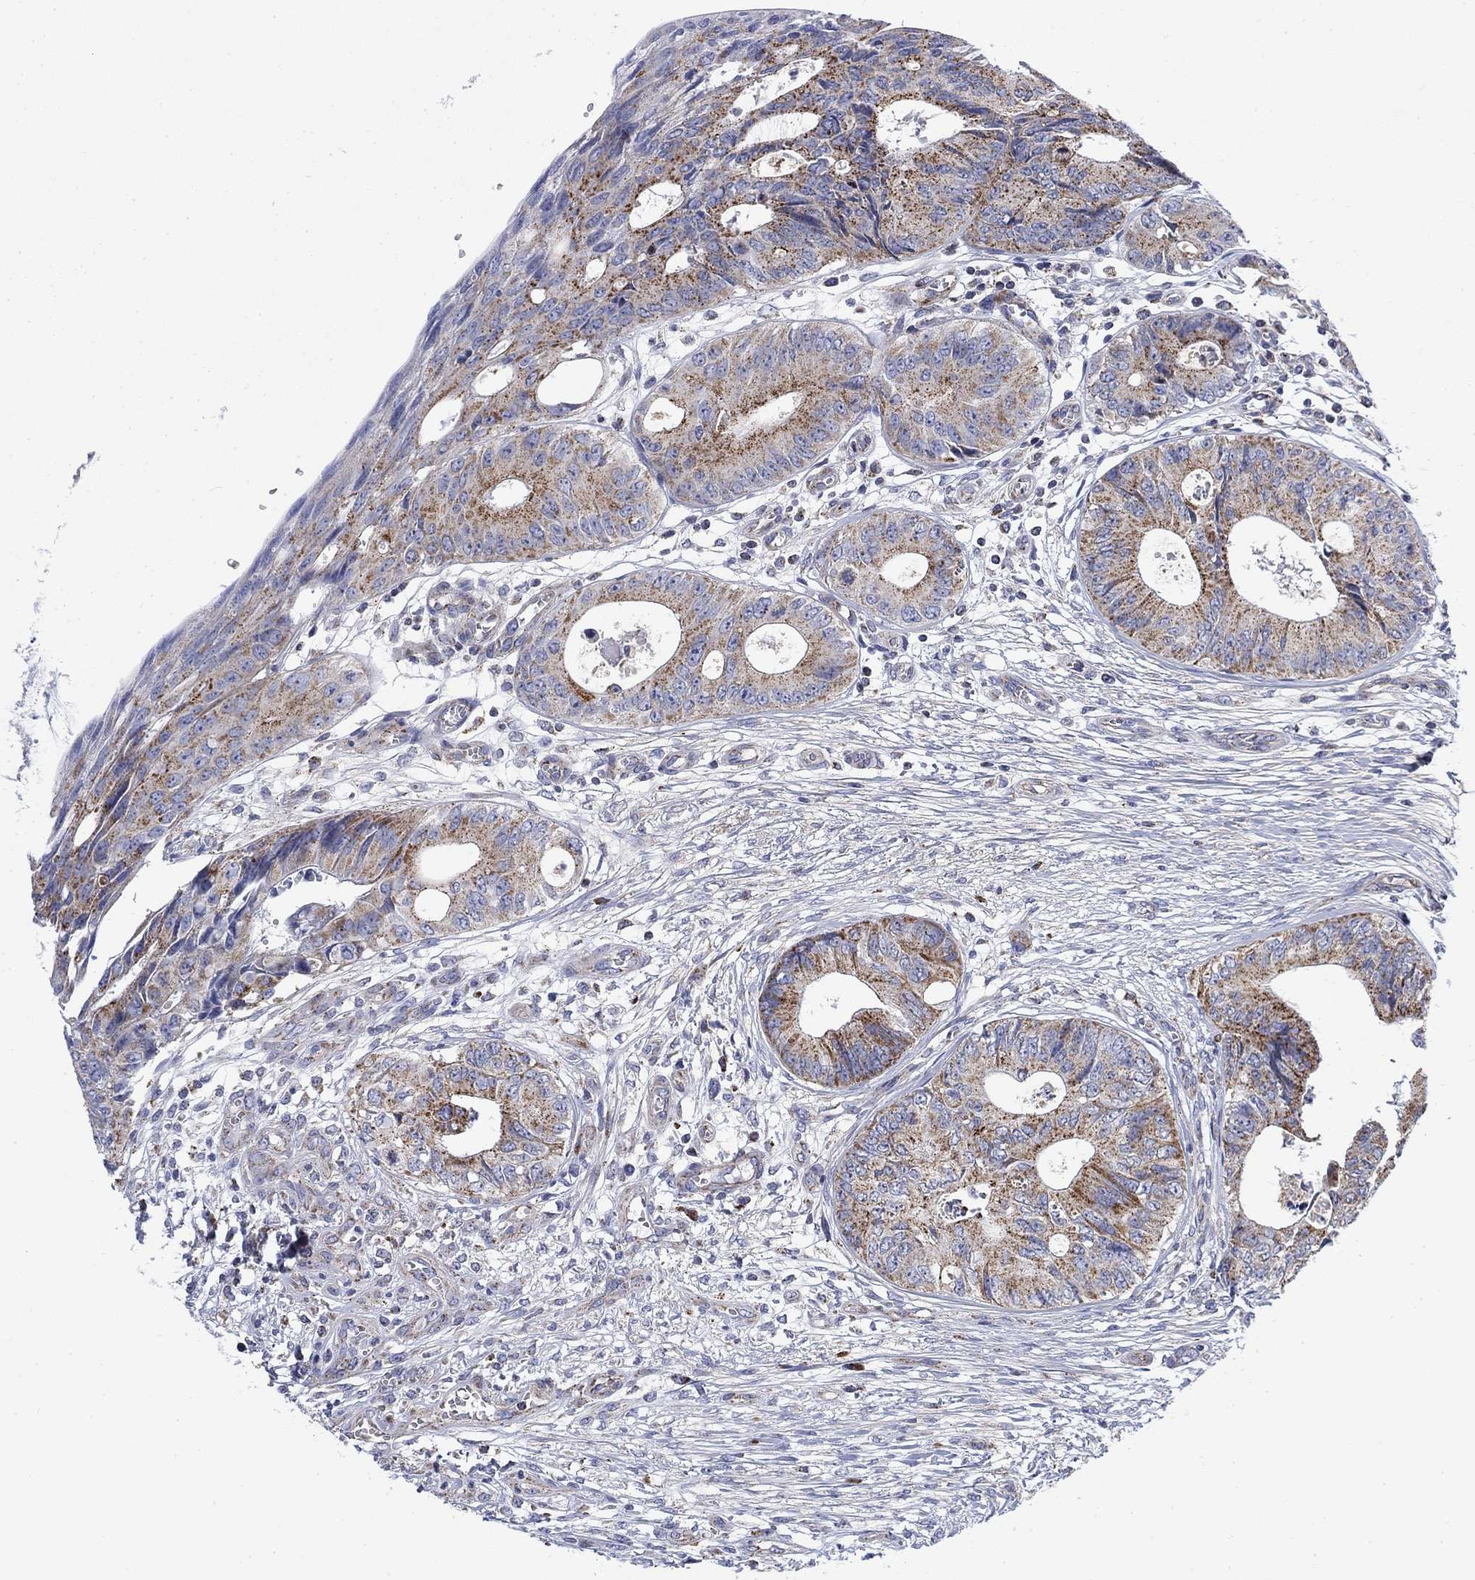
{"staining": {"intensity": "moderate", "quantity": "25%-75%", "location": "cytoplasmic/membranous"}, "tissue": "colorectal cancer", "cell_type": "Tumor cells", "image_type": "cancer", "snomed": [{"axis": "morphology", "description": "Normal tissue, NOS"}, {"axis": "morphology", "description": "Adenocarcinoma, NOS"}, {"axis": "topography", "description": "Colon"}], "caption": "Moderate cytoplasmic/membranous expression for a protein is present in approximately 25%-75% of tumor cells of adenocarcinoma (colorectal) using IHC.", "gene": "NACAD", "patient": {"sex": "male", "age": 65}}